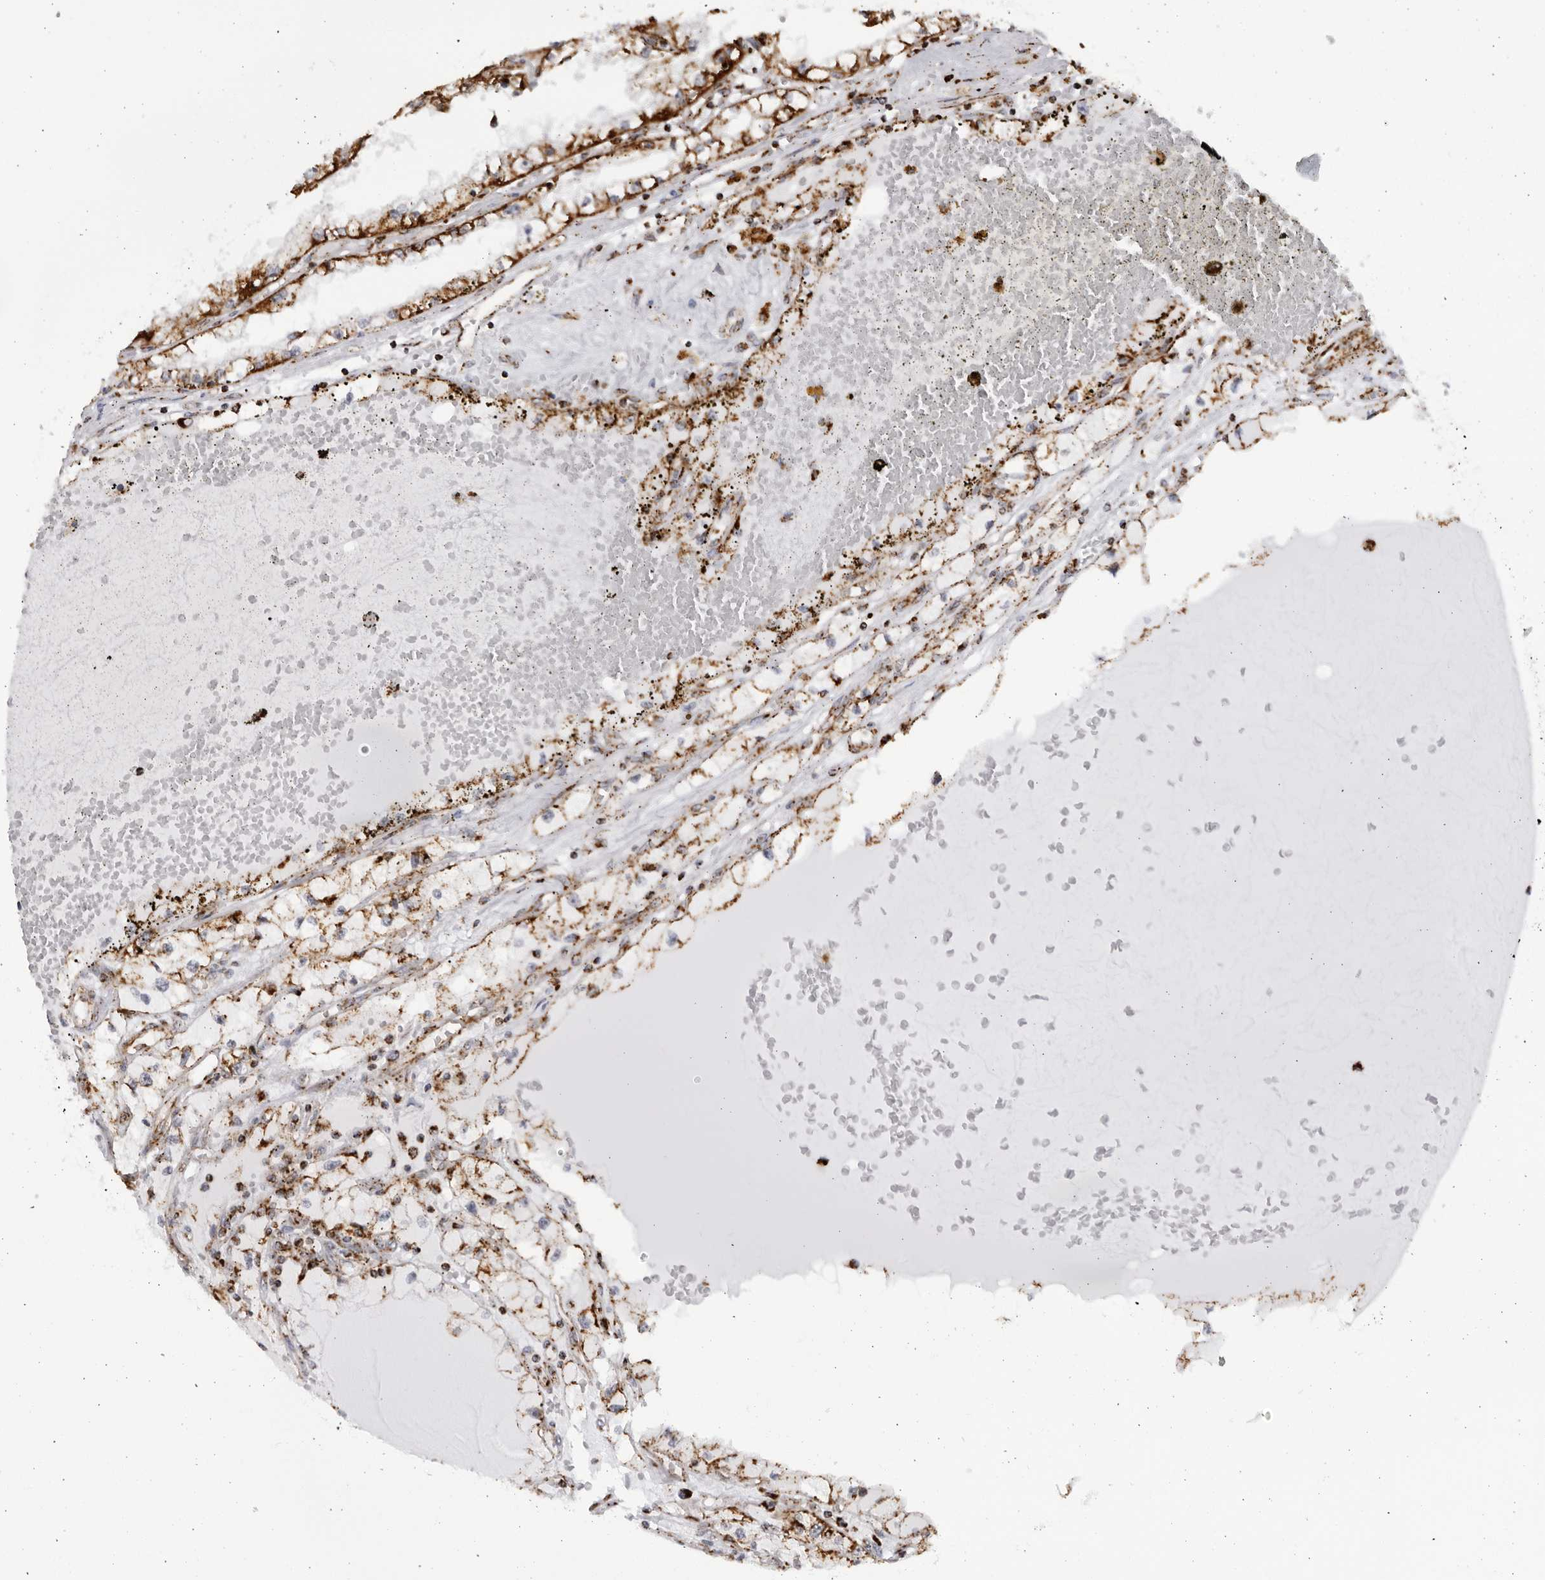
{"staining": {"intensity": "moderate", "quantity": ">75%", "location": "cytoplasmic/membranous"}, "tissue": "renal cancer", "cell_type": "Tumor cells", "image_type": "cancer", "snomed": [{"axis": "morphology", "description": "Adenocarcinoma, NOS"}, {"axis": "topography", "description": "Kidney"}], "caption": "Moderate cytoplasmic/membranous protein staining is present in approximately >75% of tumor cells in renal adenocarcinoma. (DAB = brown stain, brightfield microscopy at high magnification).", "gene": "RBM34", "patient": {"sex": "male", "age": 56}}